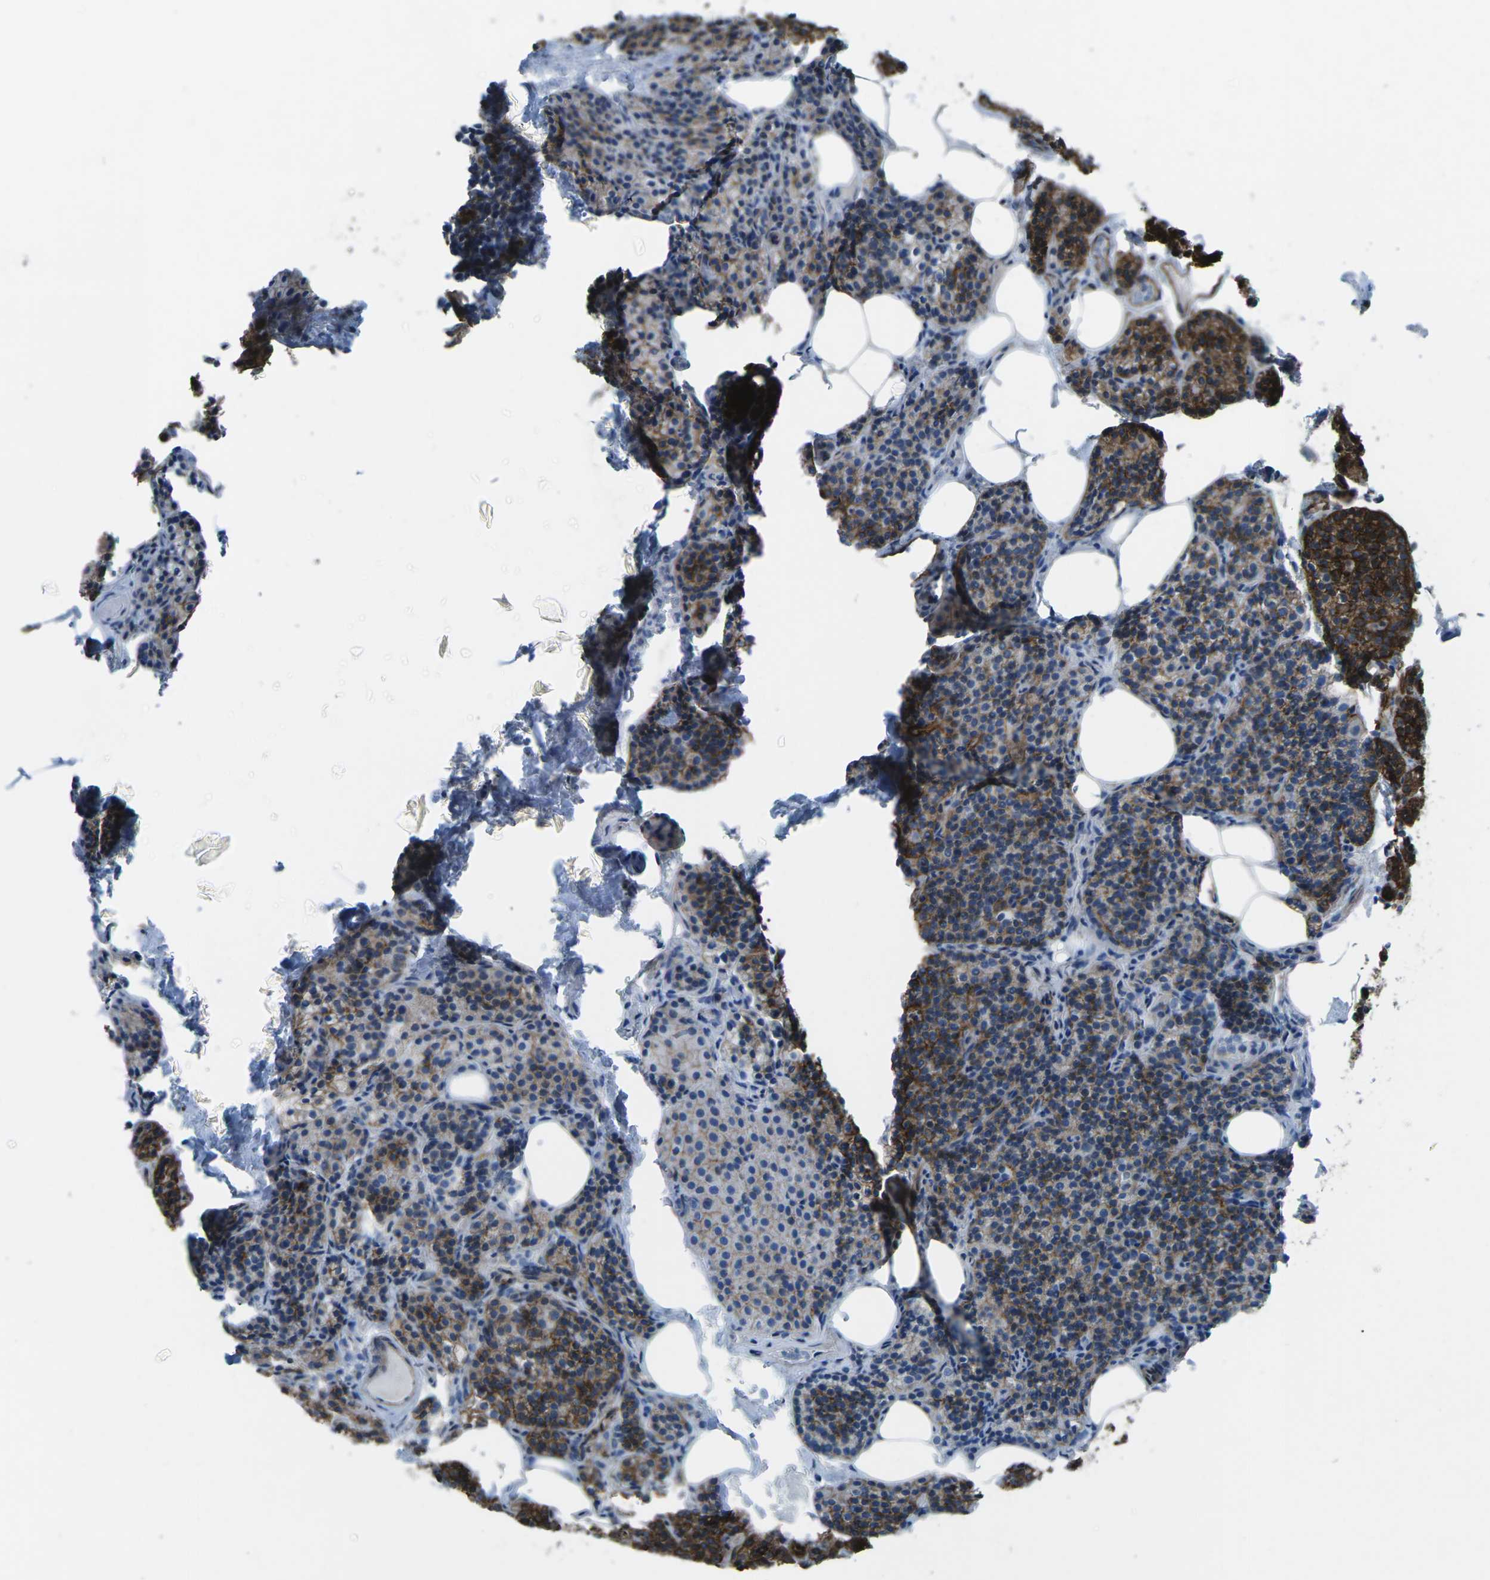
{"staining": {"intensity": "weak", "quantity": ">75%", "location": "cytoplasmic/membranous"}, "tissue": "parathyroid gland", "cell_type": "Glandular cells", "image_type": "normal", "snomed": [{"axis": "morphology", "description": "Normal tissue, NOS"}, {"axis": "morphology", "description": "Adenoma, NOS"}, {"axis": "topography", "description": "Parathyroid gland"}], "caption": "IHC (DAB) staining of normal human parathyroid gland demonstrates weak cytoplasmic/membranous protein positivity in approximately >75% of glandular cells. (IHC, brightfield microscopy, high magnification).", "gene": "UTRN", "patient": {"sex": "female", "age": 74}}